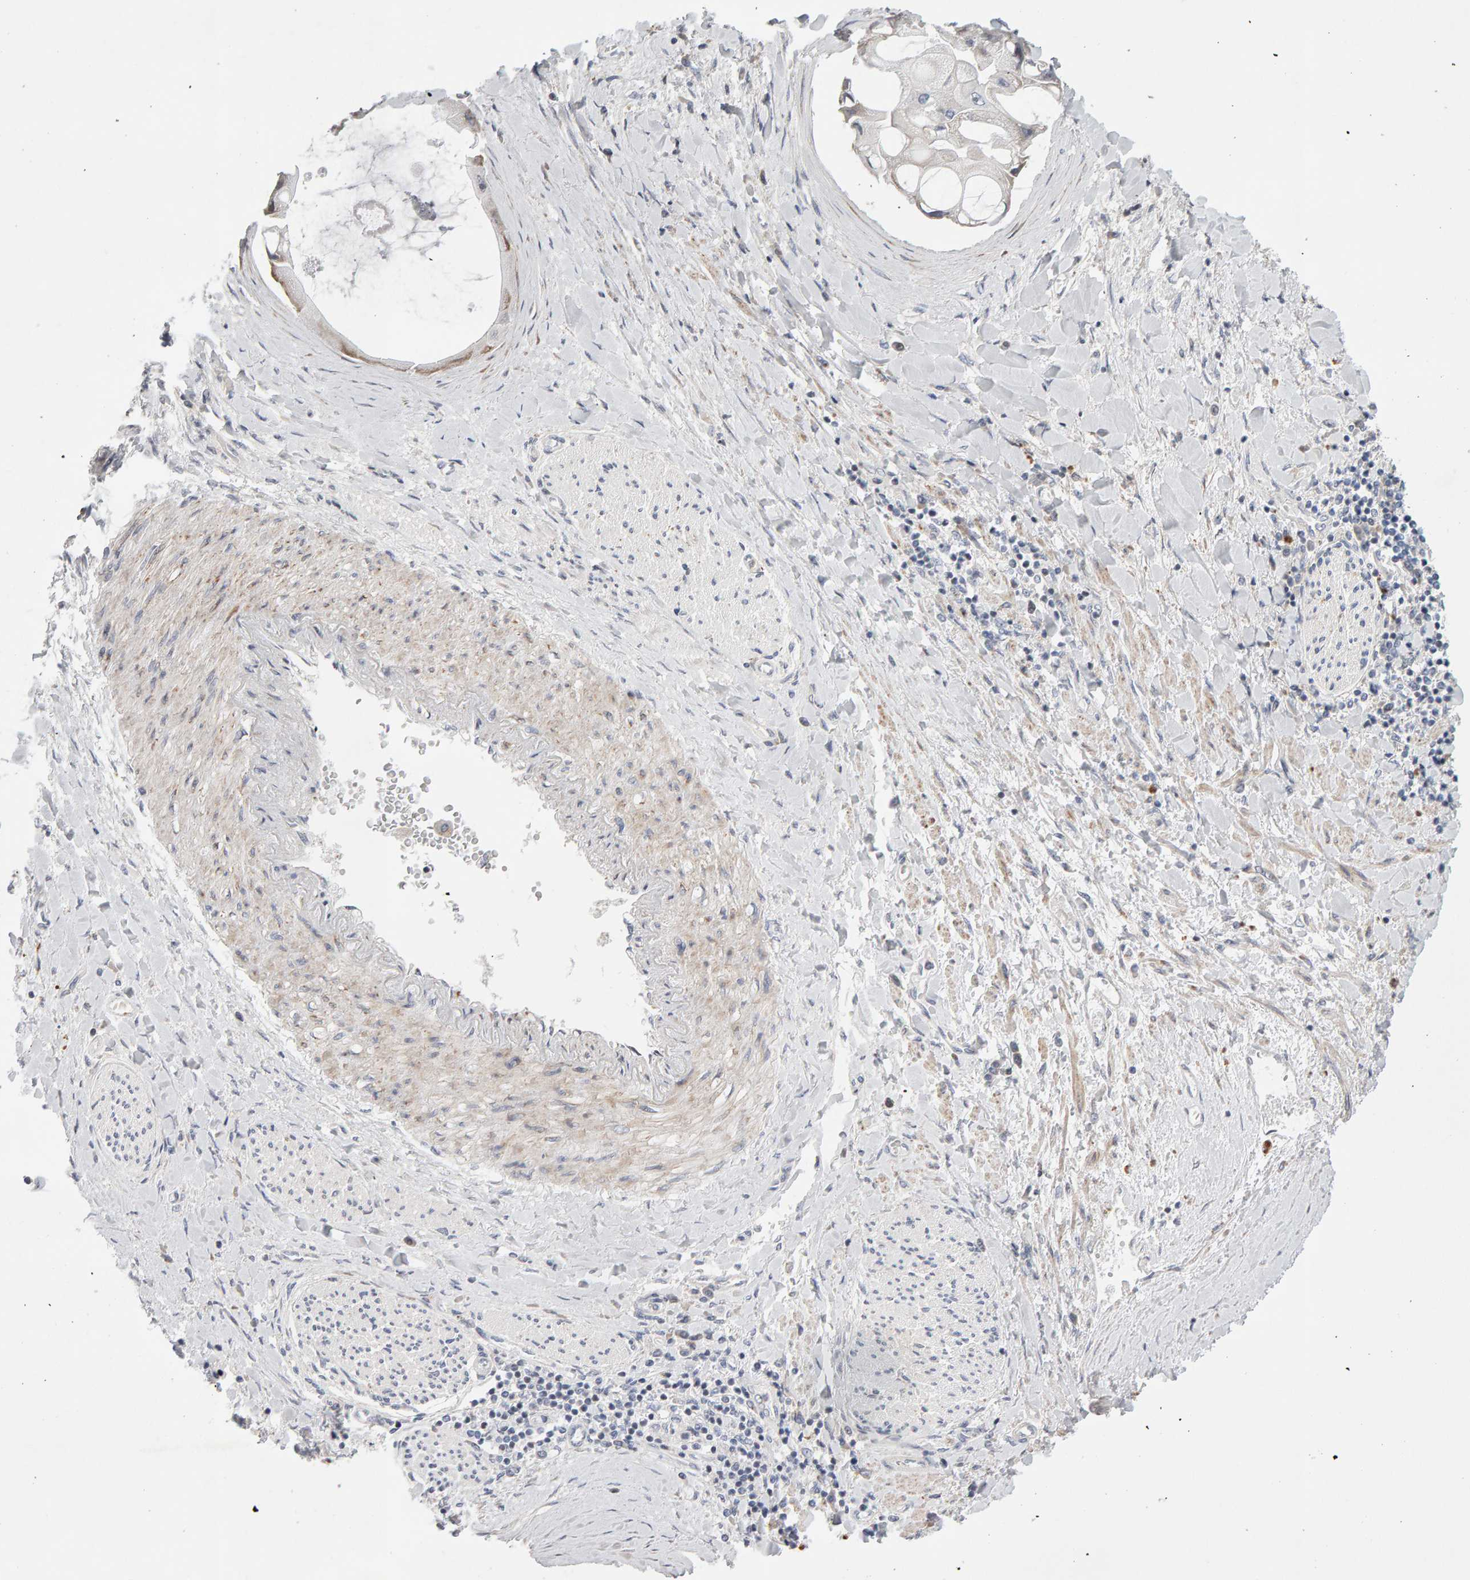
{"staining": {"intensity": "weak", "quantity": "<25%", "location": "cytoplasmic/membranous"}, "tissue": "liver cancer", "cell_type": "Tumor cells", "image_type": "cancer", "snomed": [{"axis": "morphology", "description": "Cholangiocarcinoma"}, {"axis": "topography", "description": "Liver"}], "caption": "Cholangiocarcinoma (liver) was stained to show a protein in brown. There is no significant positivity in tumor cells.", "gene": "LZTS1", "patient": {"sex": "male", "age": 50}}